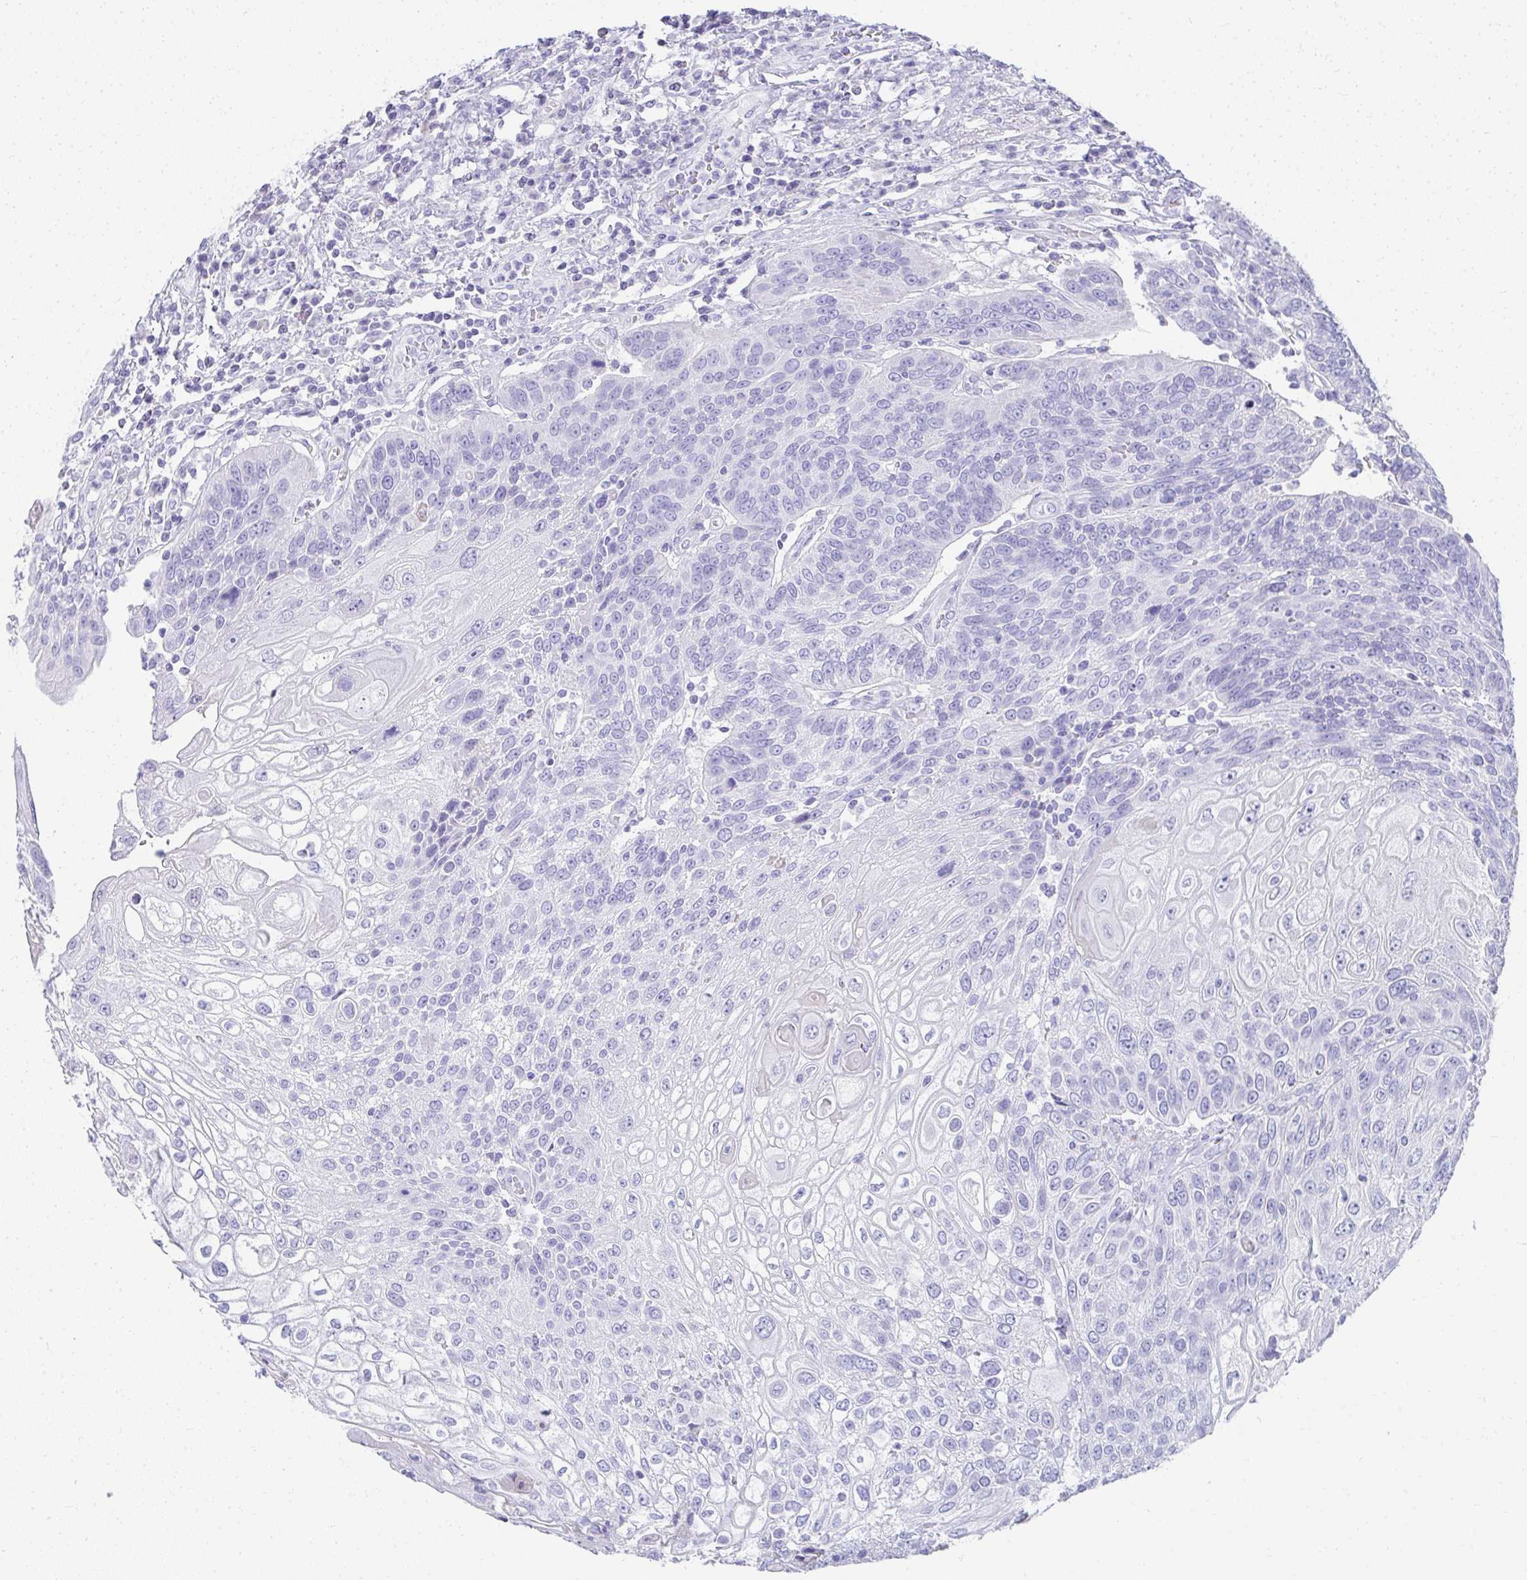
{"staining": {"intensity": "negative", "quantity": "none", "location": "none"}, "tissue": "urothelial cancer", "cell_type": "Tumor cells", "image_type": "cancer", "snomed": [{"axis": "morphology", "description": "Urothelial carcinoma, High grade"}, {"axis": "topography", "description": "Urinary bladder"}], "caption": "IHC of human urothelial cancer displays no staining in tumor cells. (DAB immunohistochemistry (IHC) visualized using brightfield microscopy, high magnification).", "gene": "TNNT1", "patient": {"sex": "female", "age": 70}}